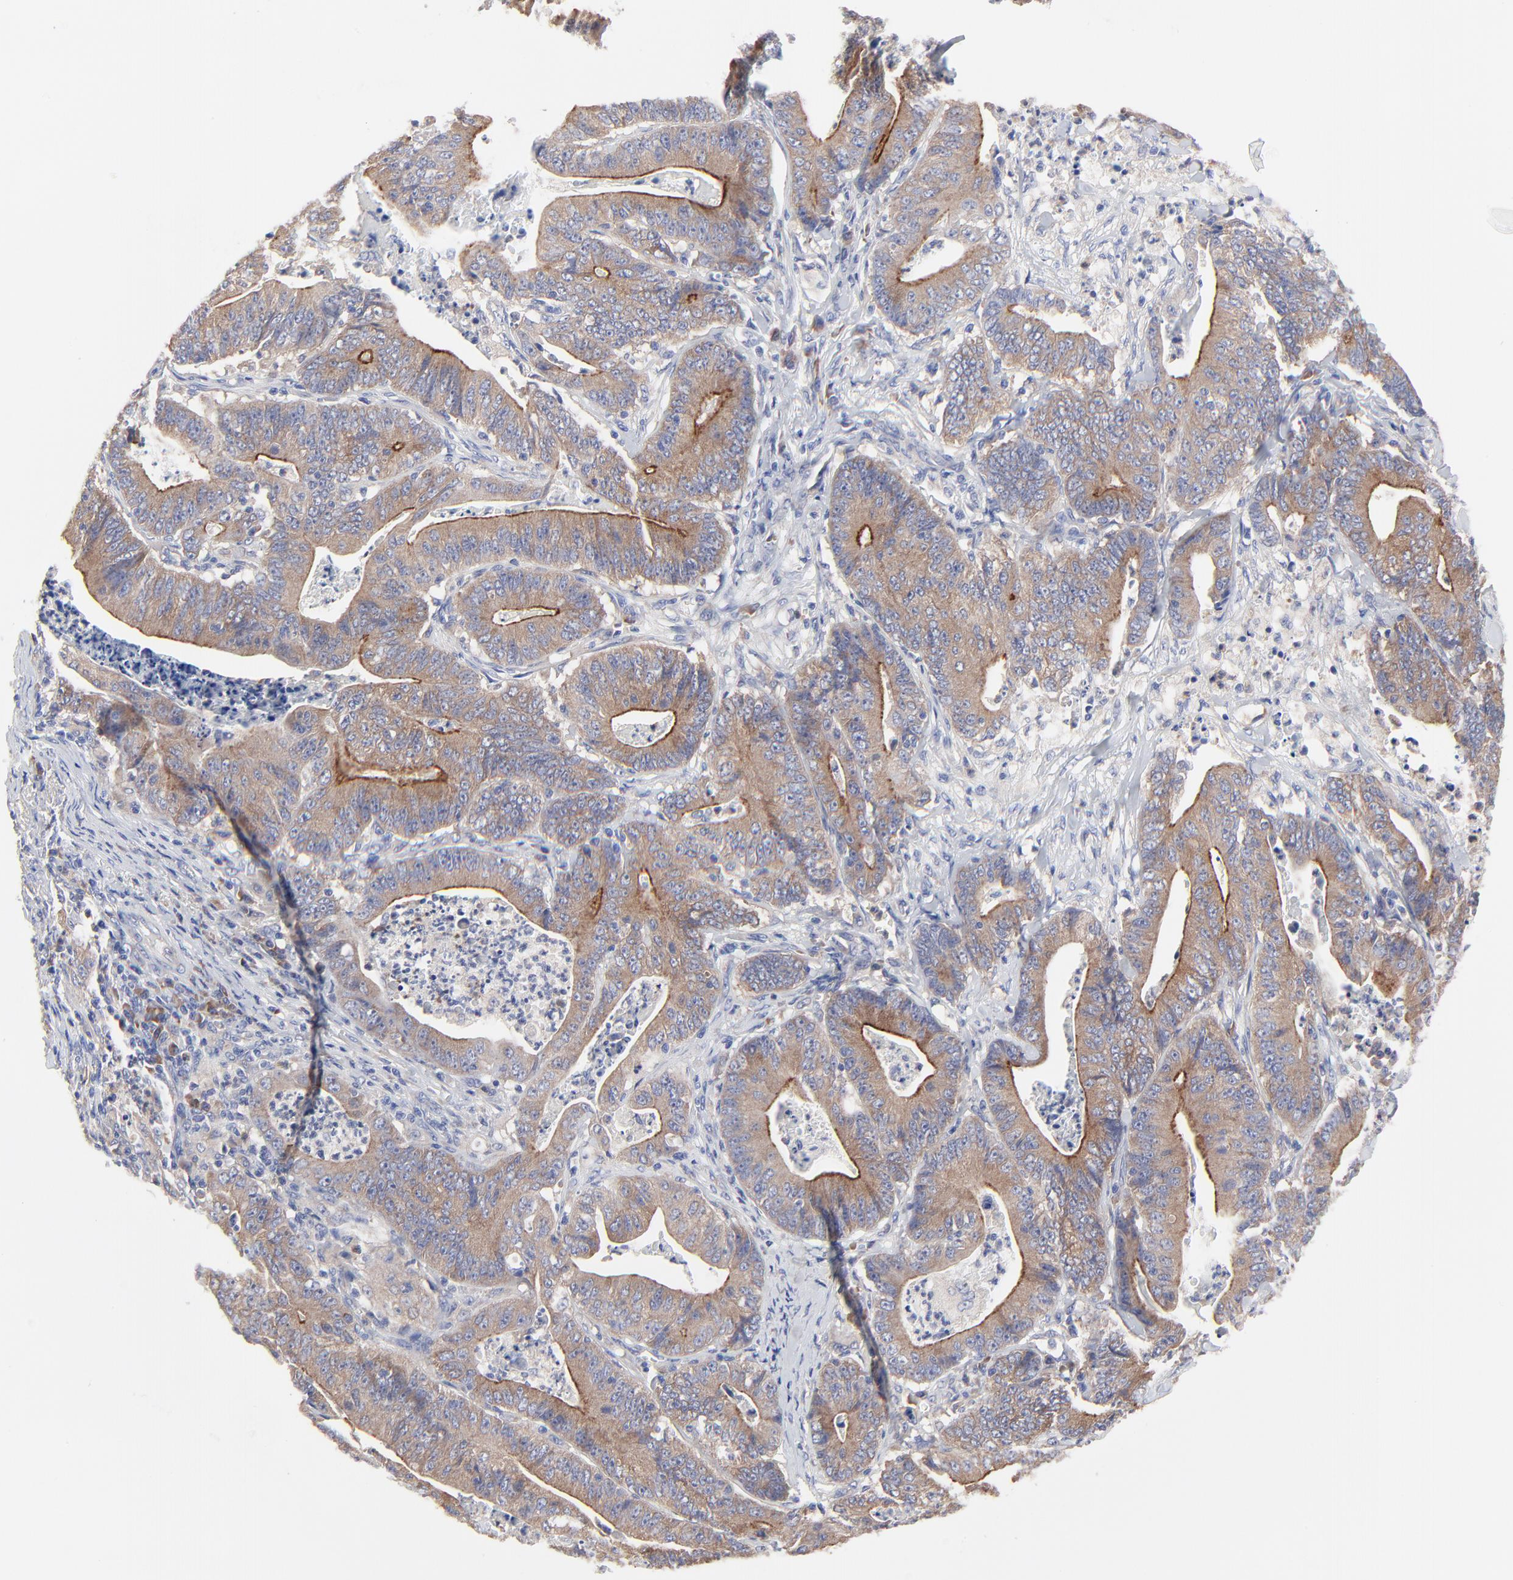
{"staining": {"intensity": "moderate", "quantity": ">75%", "location": "cytoplasmic/membranous"}, "tissue": "stomach cancer", "cell_type": "Tumor cells", "image_type": "cancer", "snomed": [{"axis": "morphology", "description": "Adenocarcinoma, NOS"}, {"axis": "topography", "description": "Stomach, lower"}], "caption": "Immunohistochemical staining of stomach cancer (adenocarcinoma) demonstrates medium levels of moderate cytoplasmic/membranous positivity in about >75% of tumor cells.", "gene": "PPFIBP2", "patient": {"sex": "female", "age": 86}}